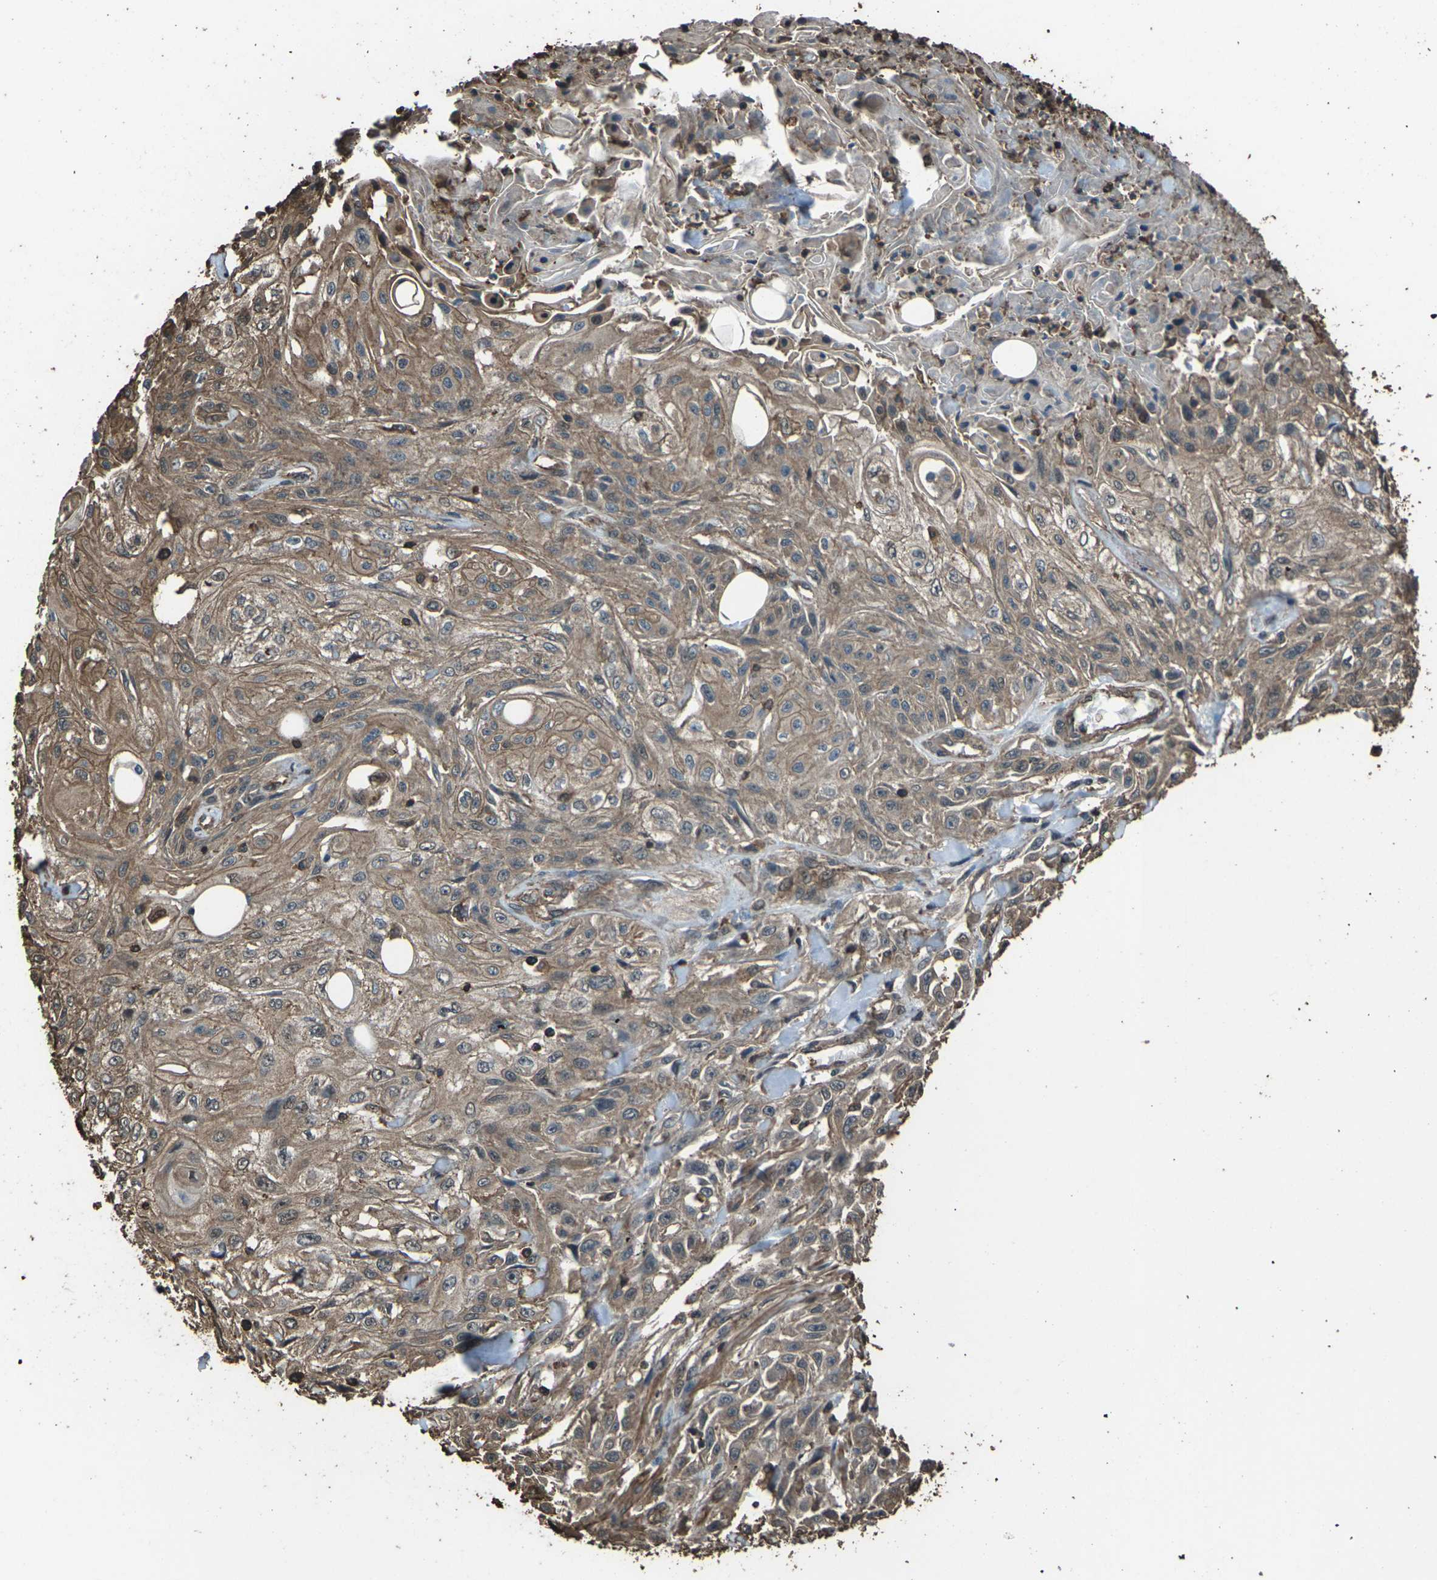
{"staining": {"intensity": "moderate", "quantity": ">75%", "location": "cytoplasmic/membranous"}, "tissue": "skin cancer", "cell_type": "Tumor cells", "image_type": "cancer", "snomed": [{"axis": "morphology", "description": "Squamous cell carcinoma, NOS"}, {"axis": "topography", "description": "Skin"}], "caption": "Skin squamous cell carcinoma was stained to show a protein in brown. There is medium levels of moderate cytoplasmic/membranous positivity in about >75% of tumor cells. (DAB IHC with brightfield microscopy, high magnification).", "gene": "DHPS", "patient": {"sex": "male", "age": 75}}